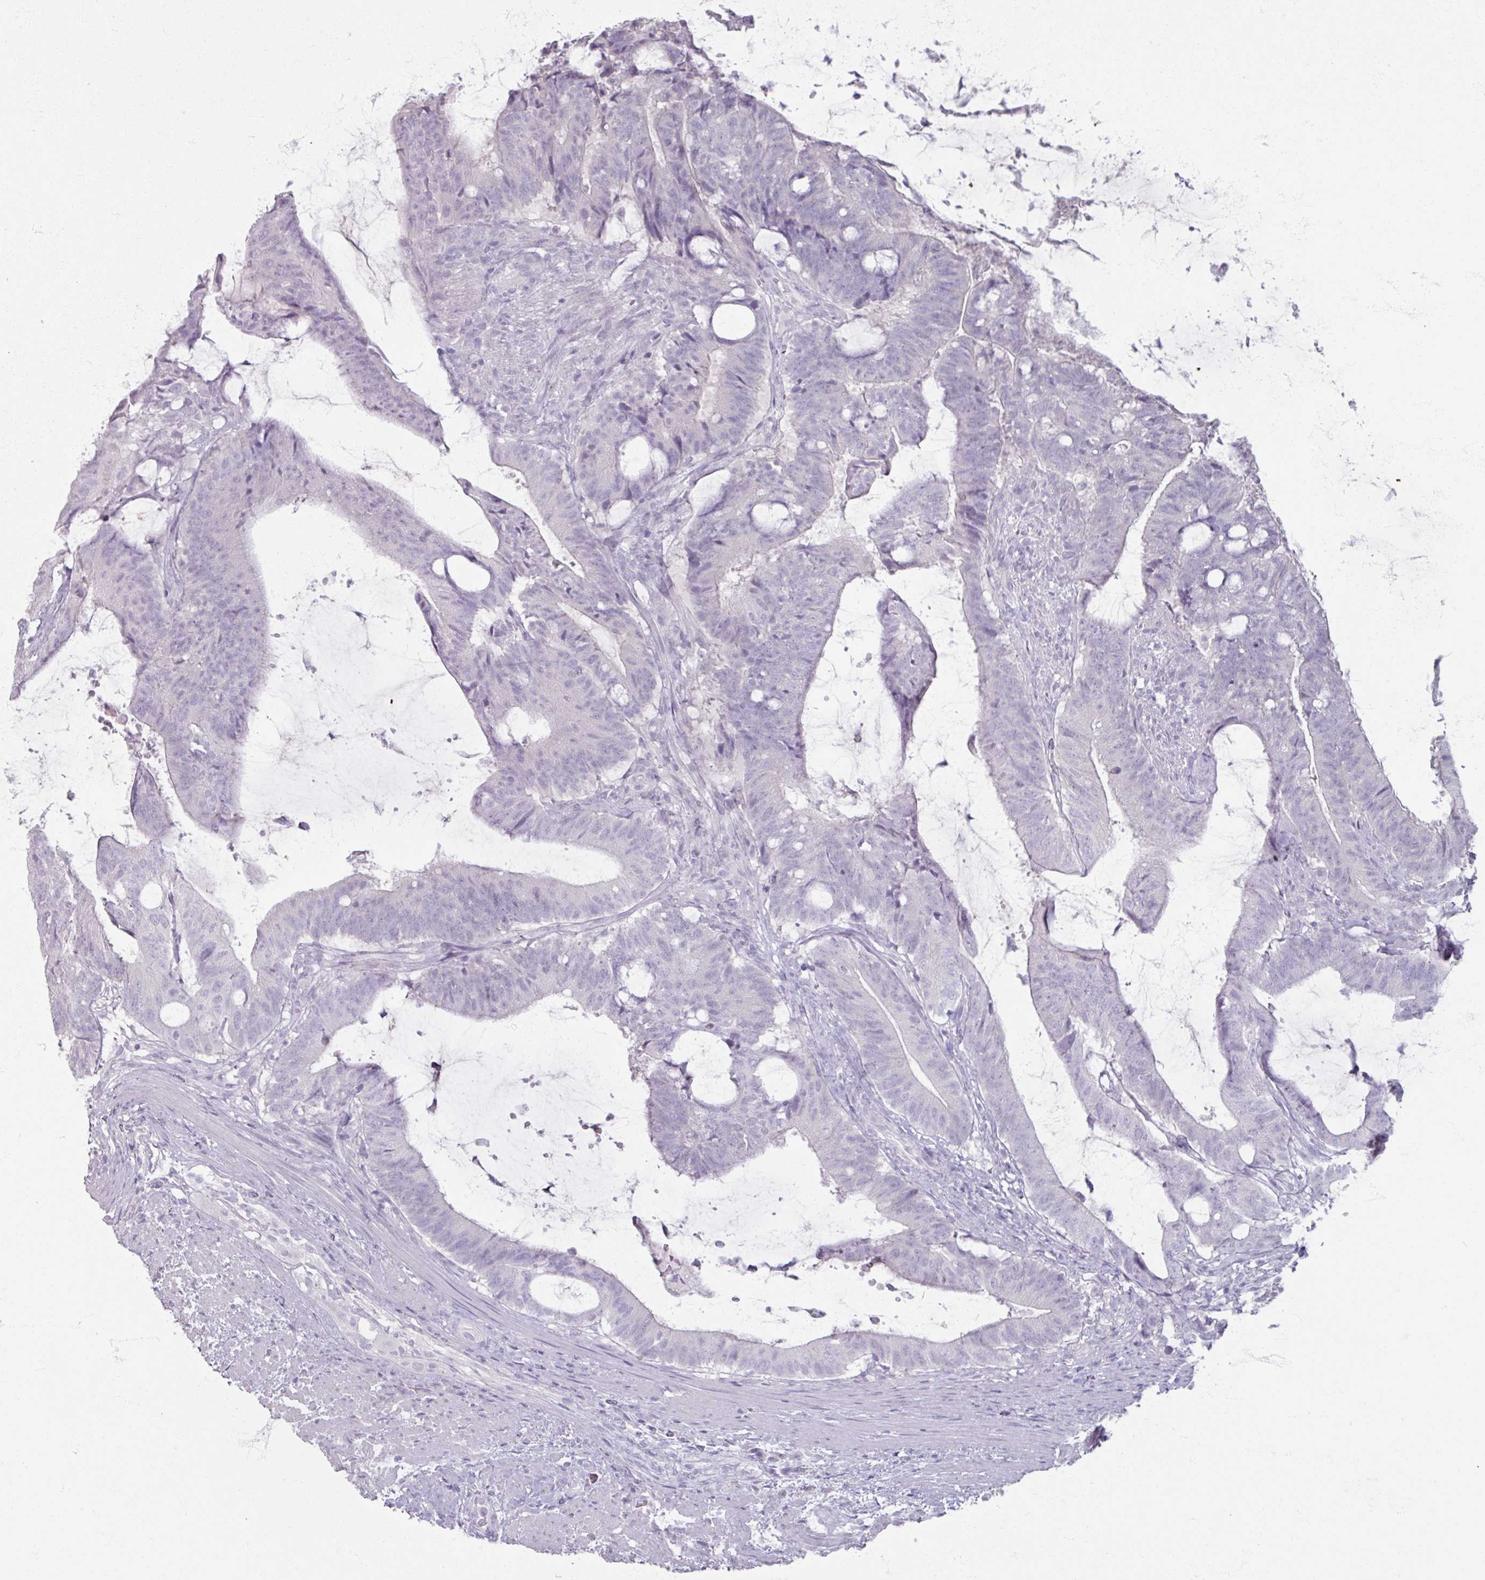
{"staining": {"intensity": "negative", "quantity": "none", "location": "none"}, "tissue": "colorectal cancer", "cell_type": "Tumor cells", "image_type": "cancer", "snomed": [{"axis": "morphology", "description": "Adenocarcinoma, NOS"}, {"axis": "topography", "description": "Colon"}], "caption": "This histopathology image is of colorectal adenocarcinoma stained with IHC to label a protein in brown with the nuclei are counter-stained blue. There is no staining in tumor cells. (Stains: DAB immunohistochemistry with hematoxylin counter stain, Microscopy: brightfield microscopy at high magnification).", "gene": "TG", "patient": {"sex": "female", "age": 43}}